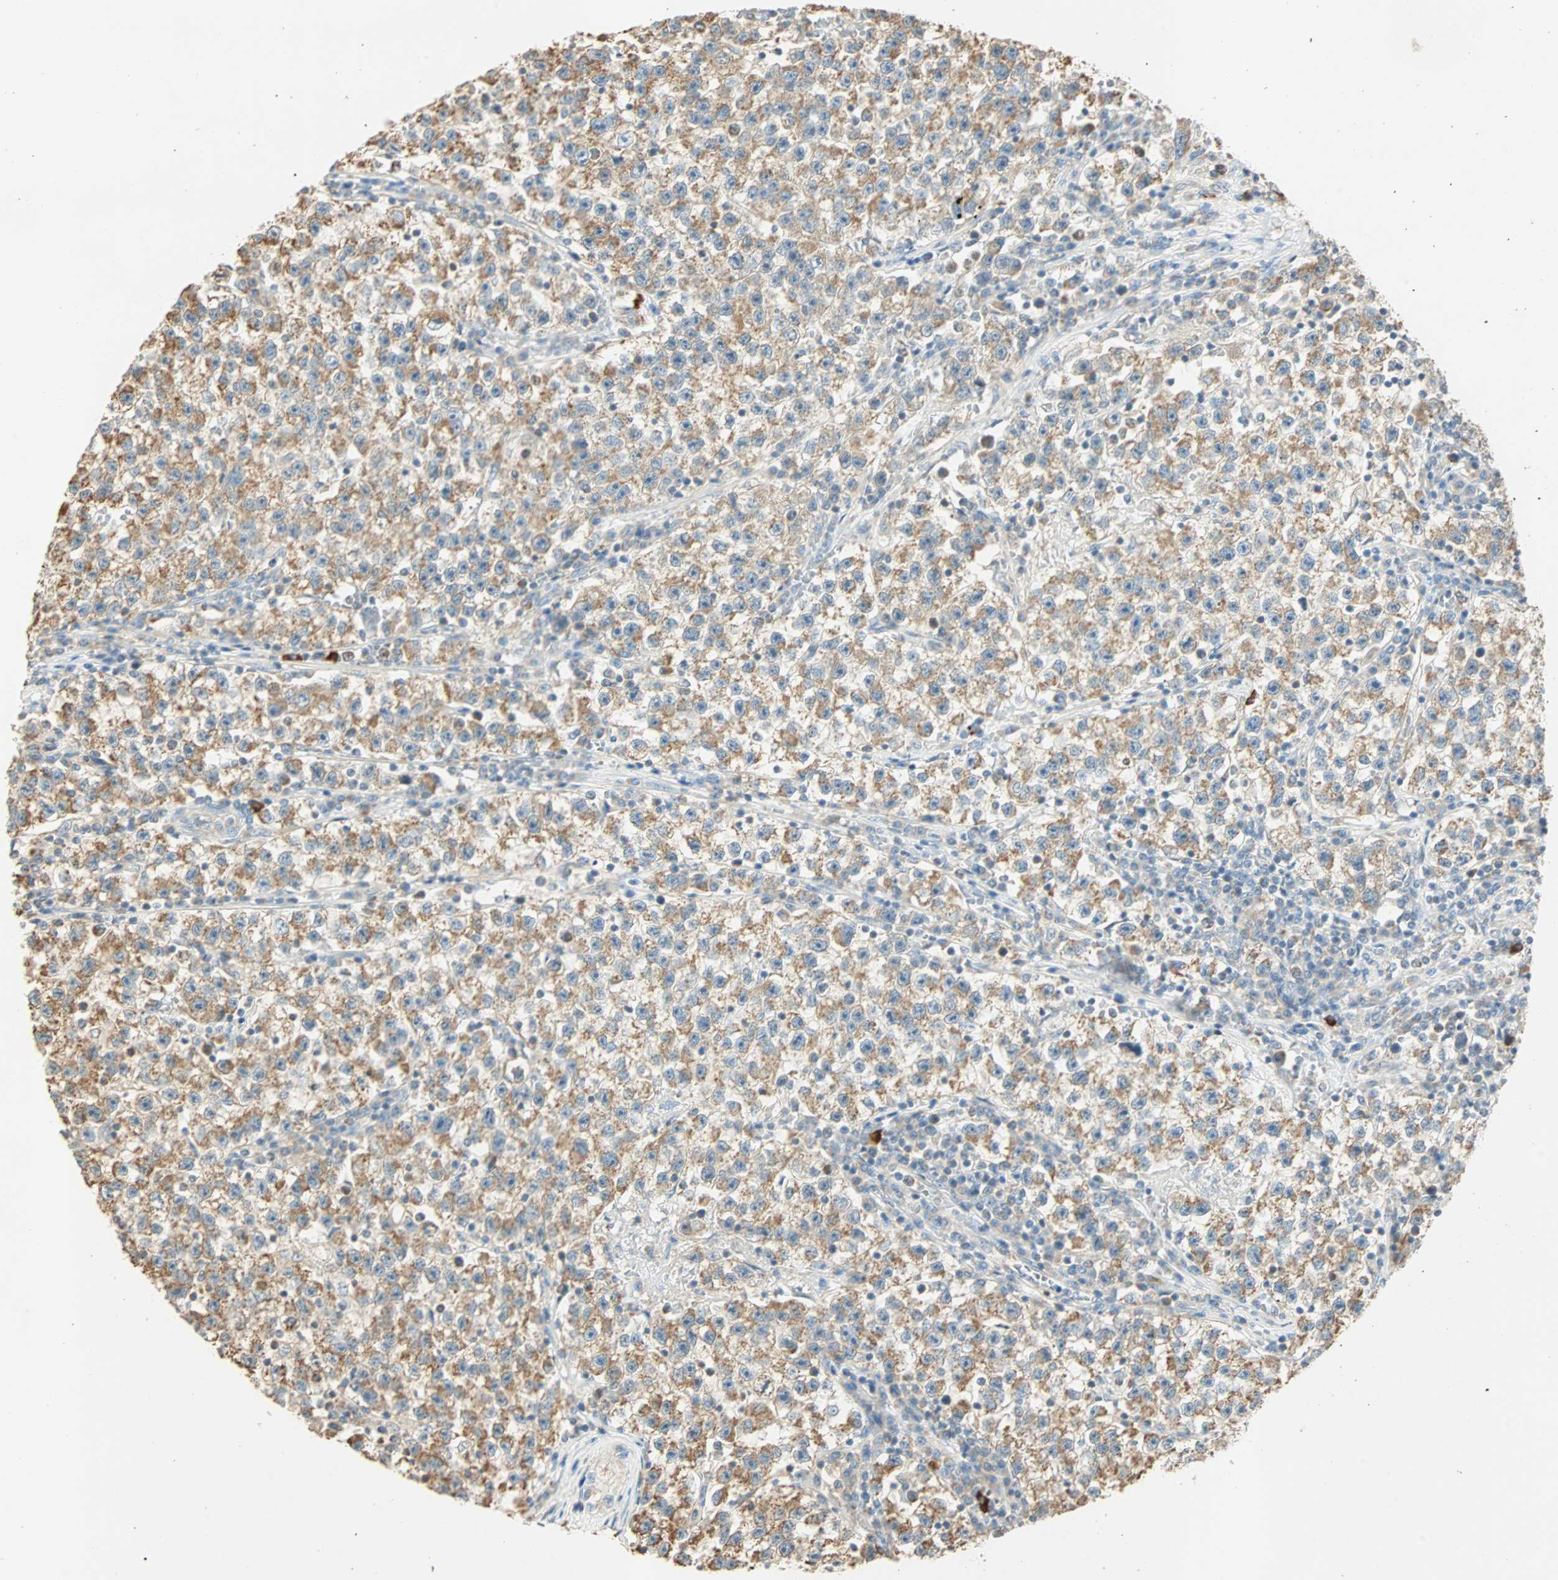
{"staining": {"intensity": "moderate", "quantity": ">75%", "location": "cytoplasmic/membranous"}, "tissue": "testis cancer", "cell_type": "Tumor cells", "image_type": "cancer", "snomed": [{"axis": "morphology", "description": "Seminoma, NOS"}, {"axis": "topography", "description": "Testis"}], "caption": "Immunohistochemical staining of human testis cancer (seminoma) exhibits medium levels of moderate cytoplasmic/membranous protein expression in about >75% of tumor cells. Nuclei are stained in blue.", "gene": "RAD18", "patient": {"sex": "male", "age": 22}}